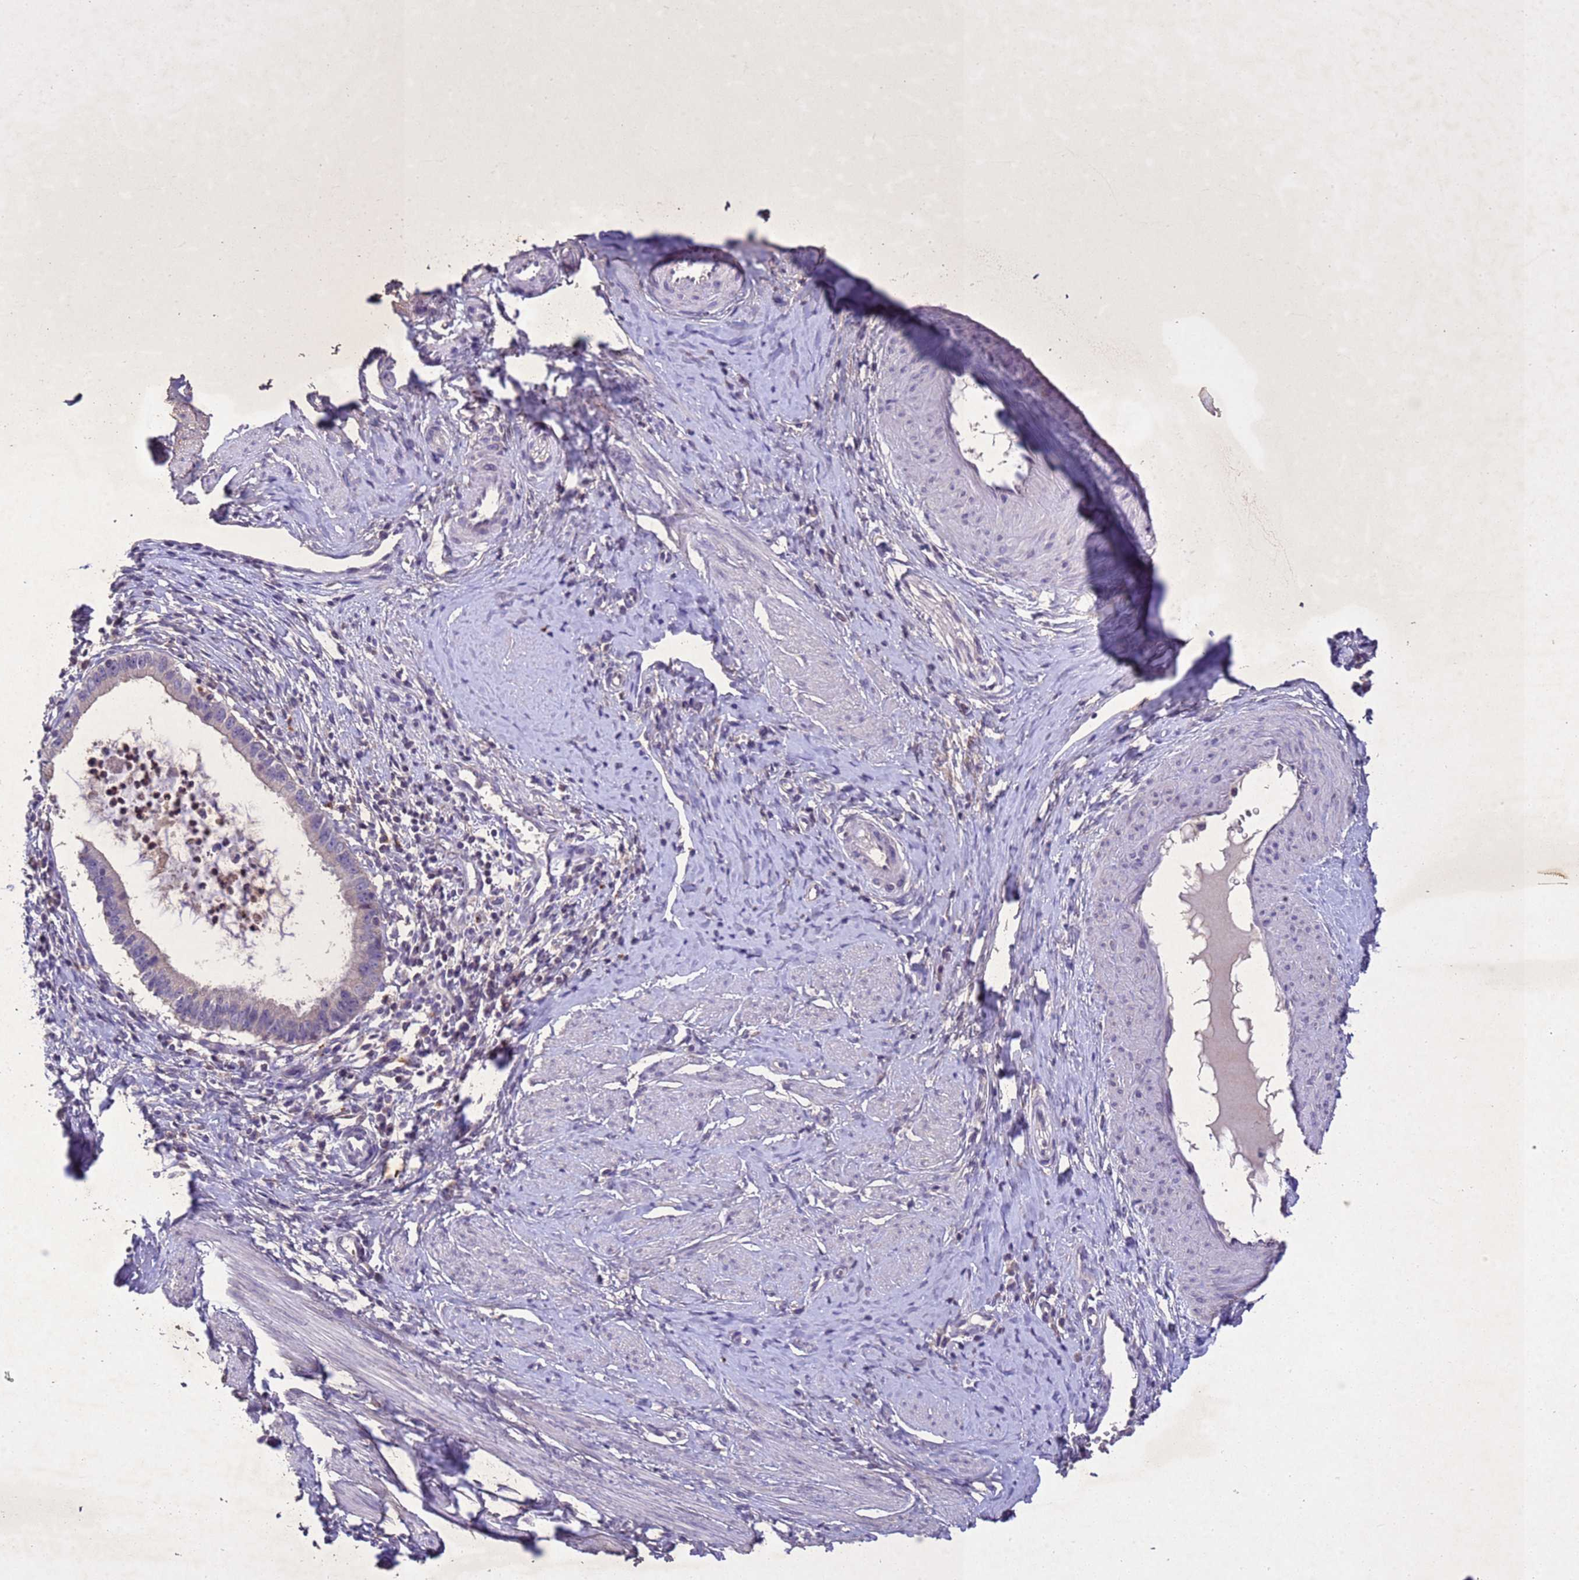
{"staining": {"intensity": "negative", "quantity": "none", "location": "none"}, "tissue": "cervical cancer", "cell_type": "Tumor cells", "image_type": "cancer", "snomed": [{"axis": "morphology", "description": "Adenocarcinoma, NOS"}, {"axis": "topography", "description": "Cervix"}], "caption": "This is an immunohistochemistry photomicrograph of human cervical cancer (adenocarcinoma). There is no positivity in tumor cells.", "gene": "NLRP11", "patient": {"sex": "female", "age": 36}}